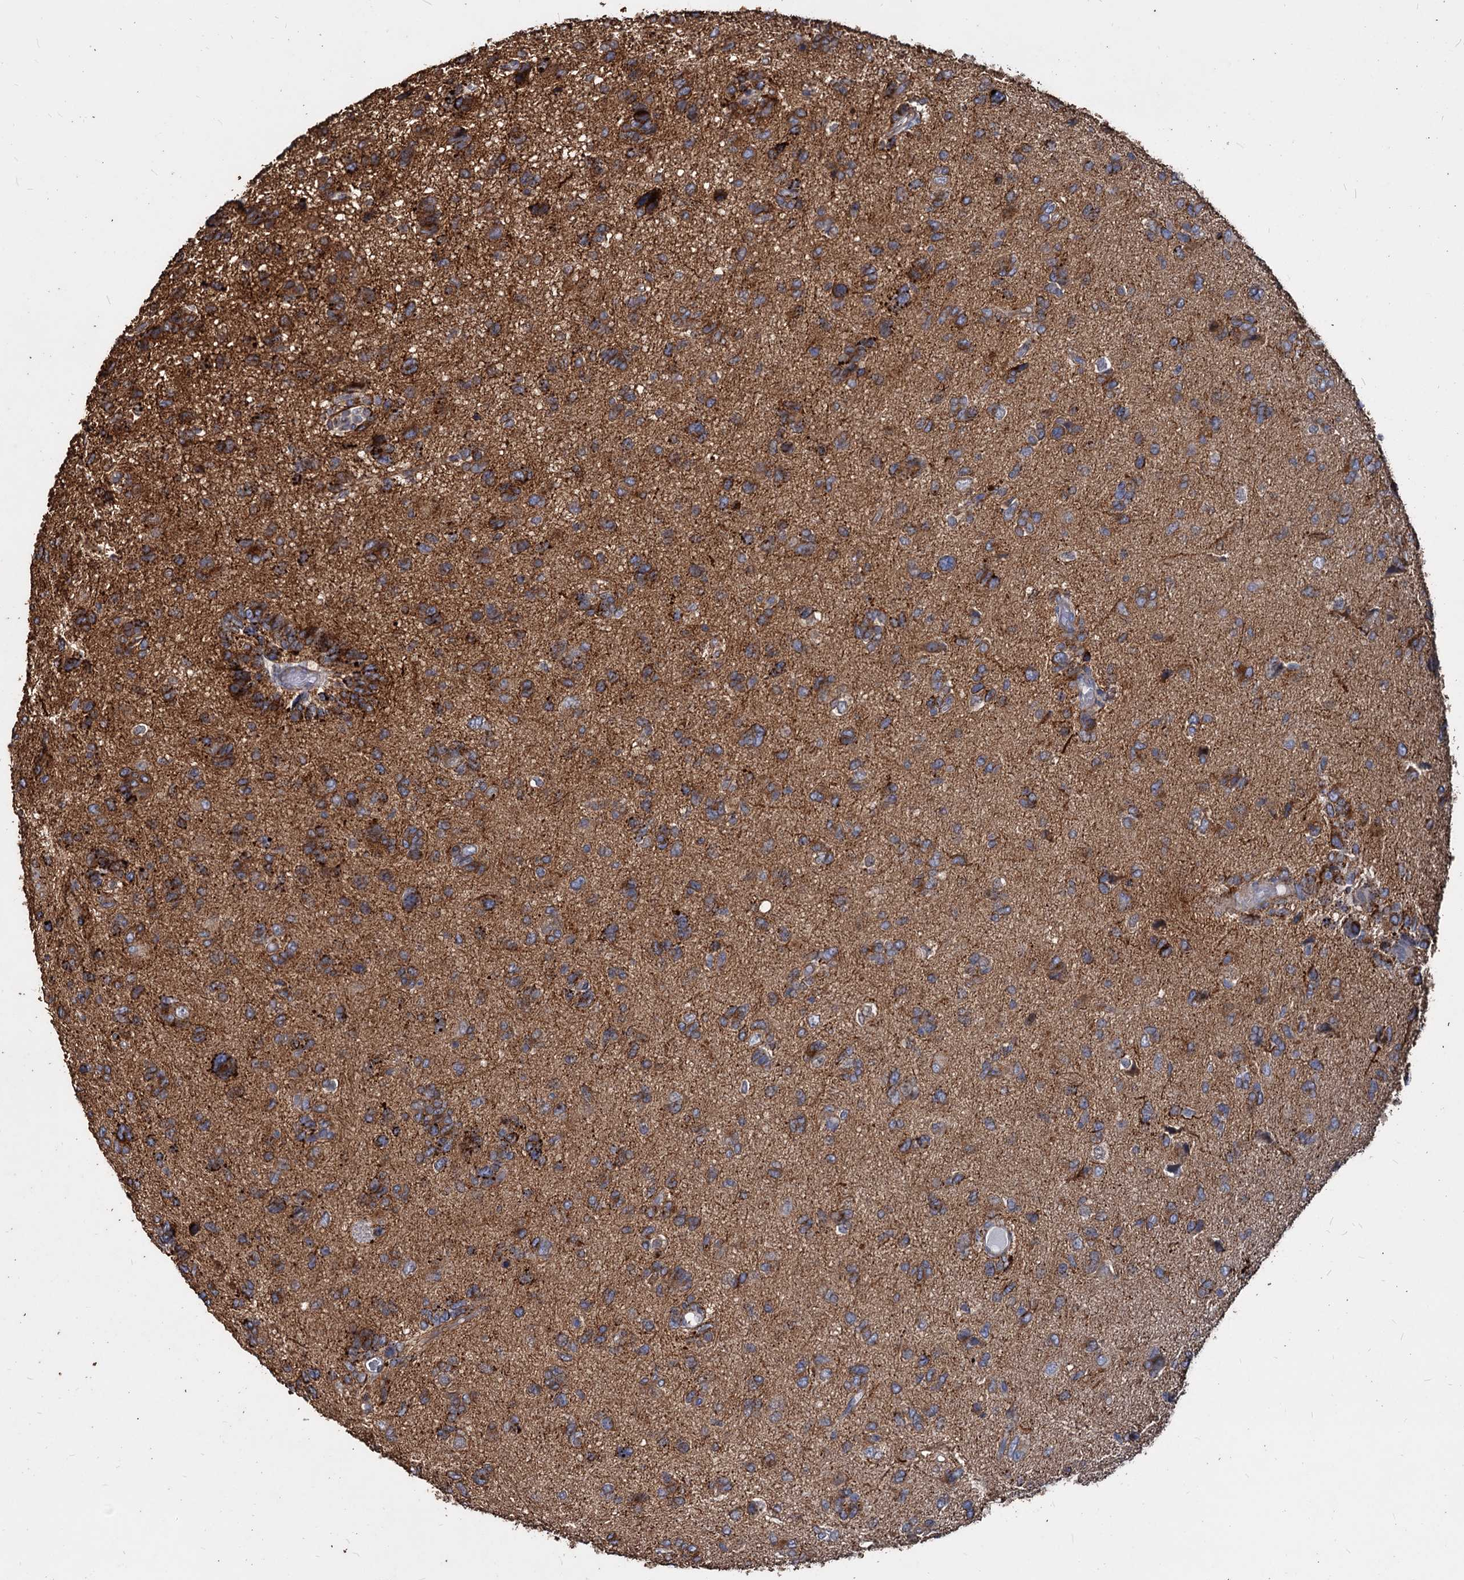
{"staining": {"intensity": "weak", "quantity": "25%-75%", "location": "cytoplasmic/membranous"}, "tissue": "glioma", "cell_type": "Tumor cells", "image_type": "cancer", "snomed": [{"axis": "morphology", "description": "Glioma, malignant, High grade"}, {"axis": "topography", "description": "Brain"}], "caption": "Tumor cells demonstrate weak cytoplasmic/membranous expression in approximately 25%-75% of cells in glioma.", "gene": "DEPDC4", "patient": {"sex": "female", "age": 59}}